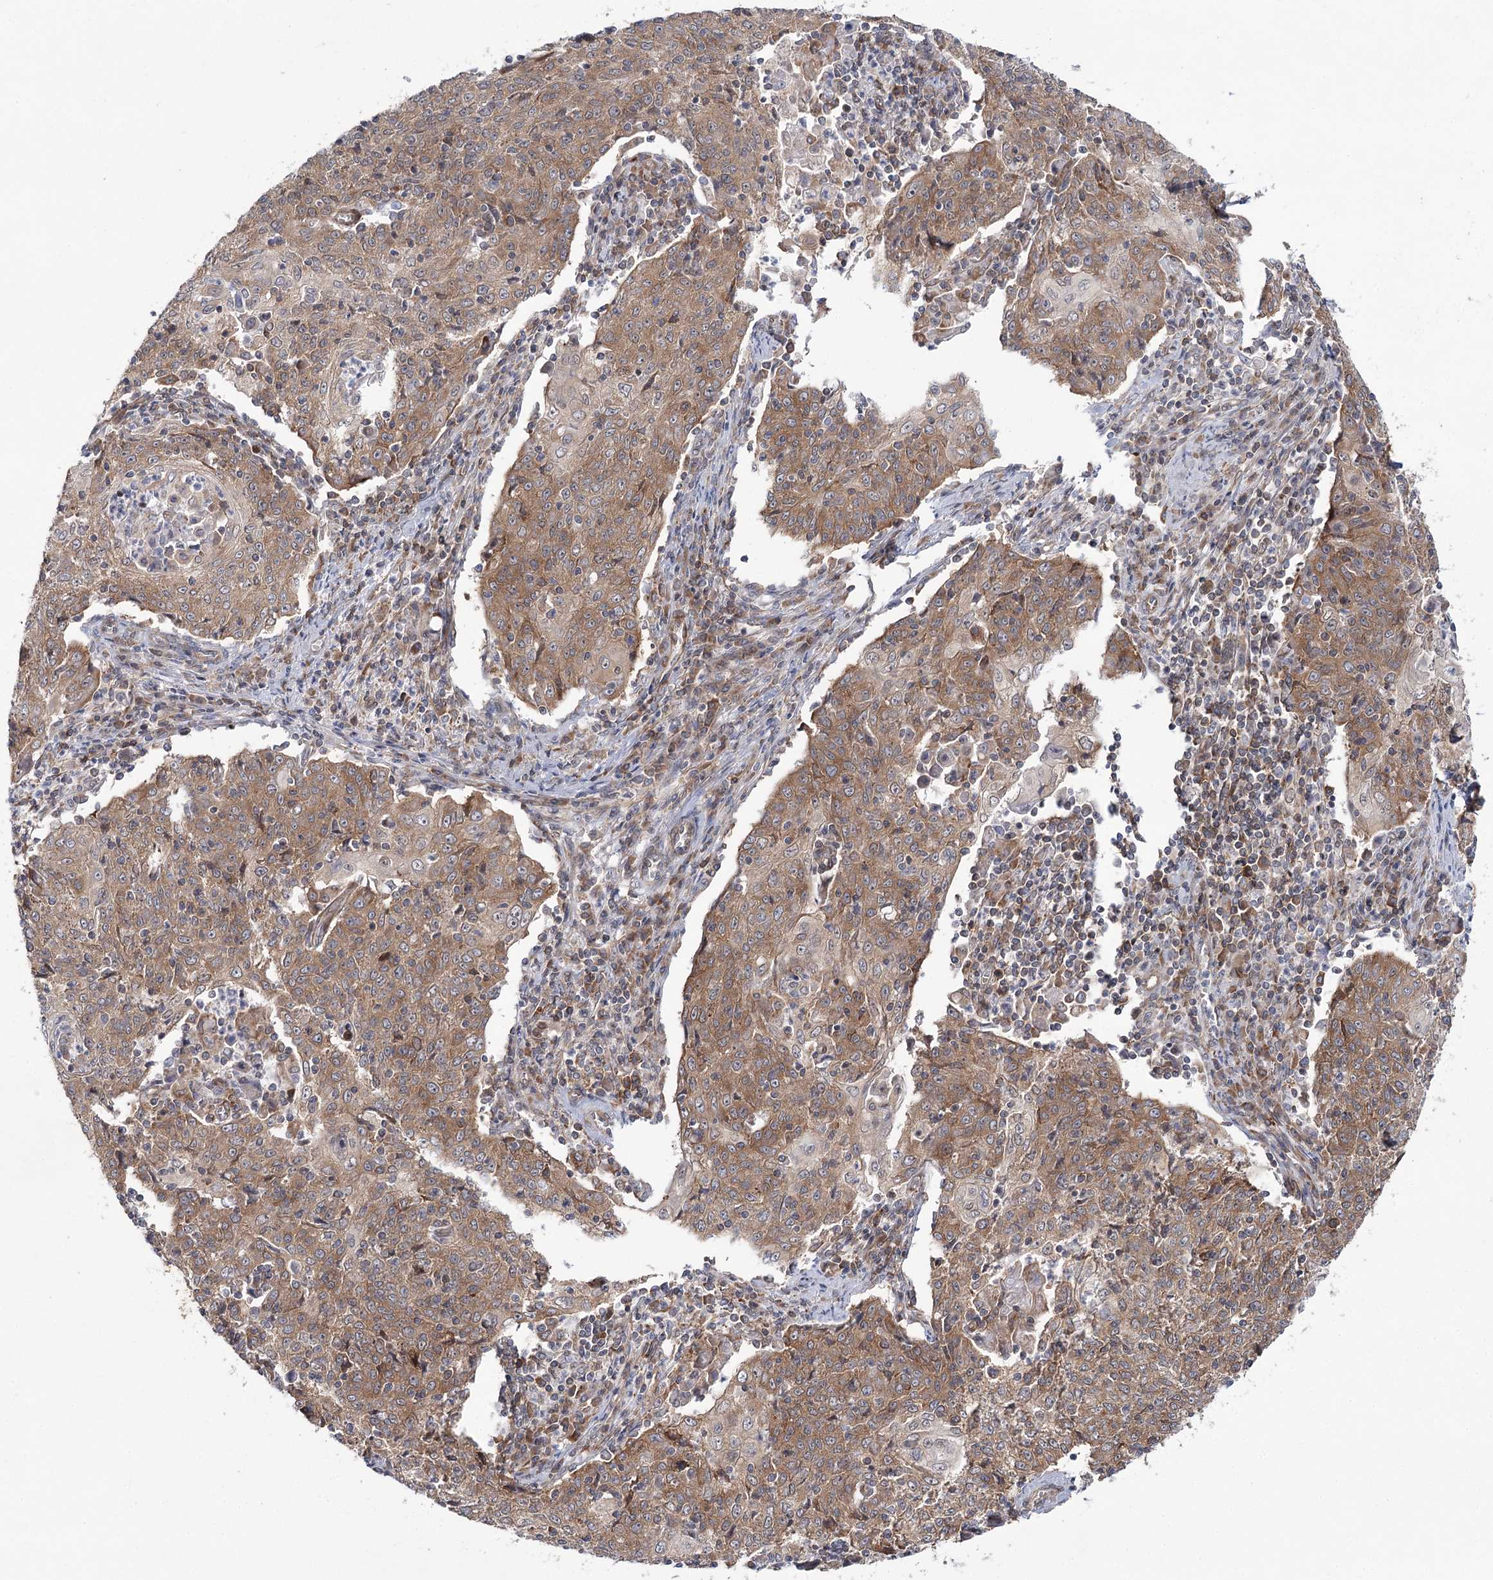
{"staining": {"intensity": "moderate", "quantity": ">75%", "location": "cytoplasmic/membranous"}, "tissue": "cervical cancer", "cell_type": "Tumor cells", "image_type": "cancer", "snomed": [{"axis": "morphology", "description": "Squamous cell carcinoma, NOS"}, {"axis": "topography", "description": "Cervix"}], "caption": "Immunohistochemistry (IHC) of human squamous cell carcinoma (cervical) shows medium levels of moderate cytoplasmic/membranous positivity in approximately >75% of tumor cells.", "gene": "VWA2", "patient": {"sex": "female", "age": 48}}